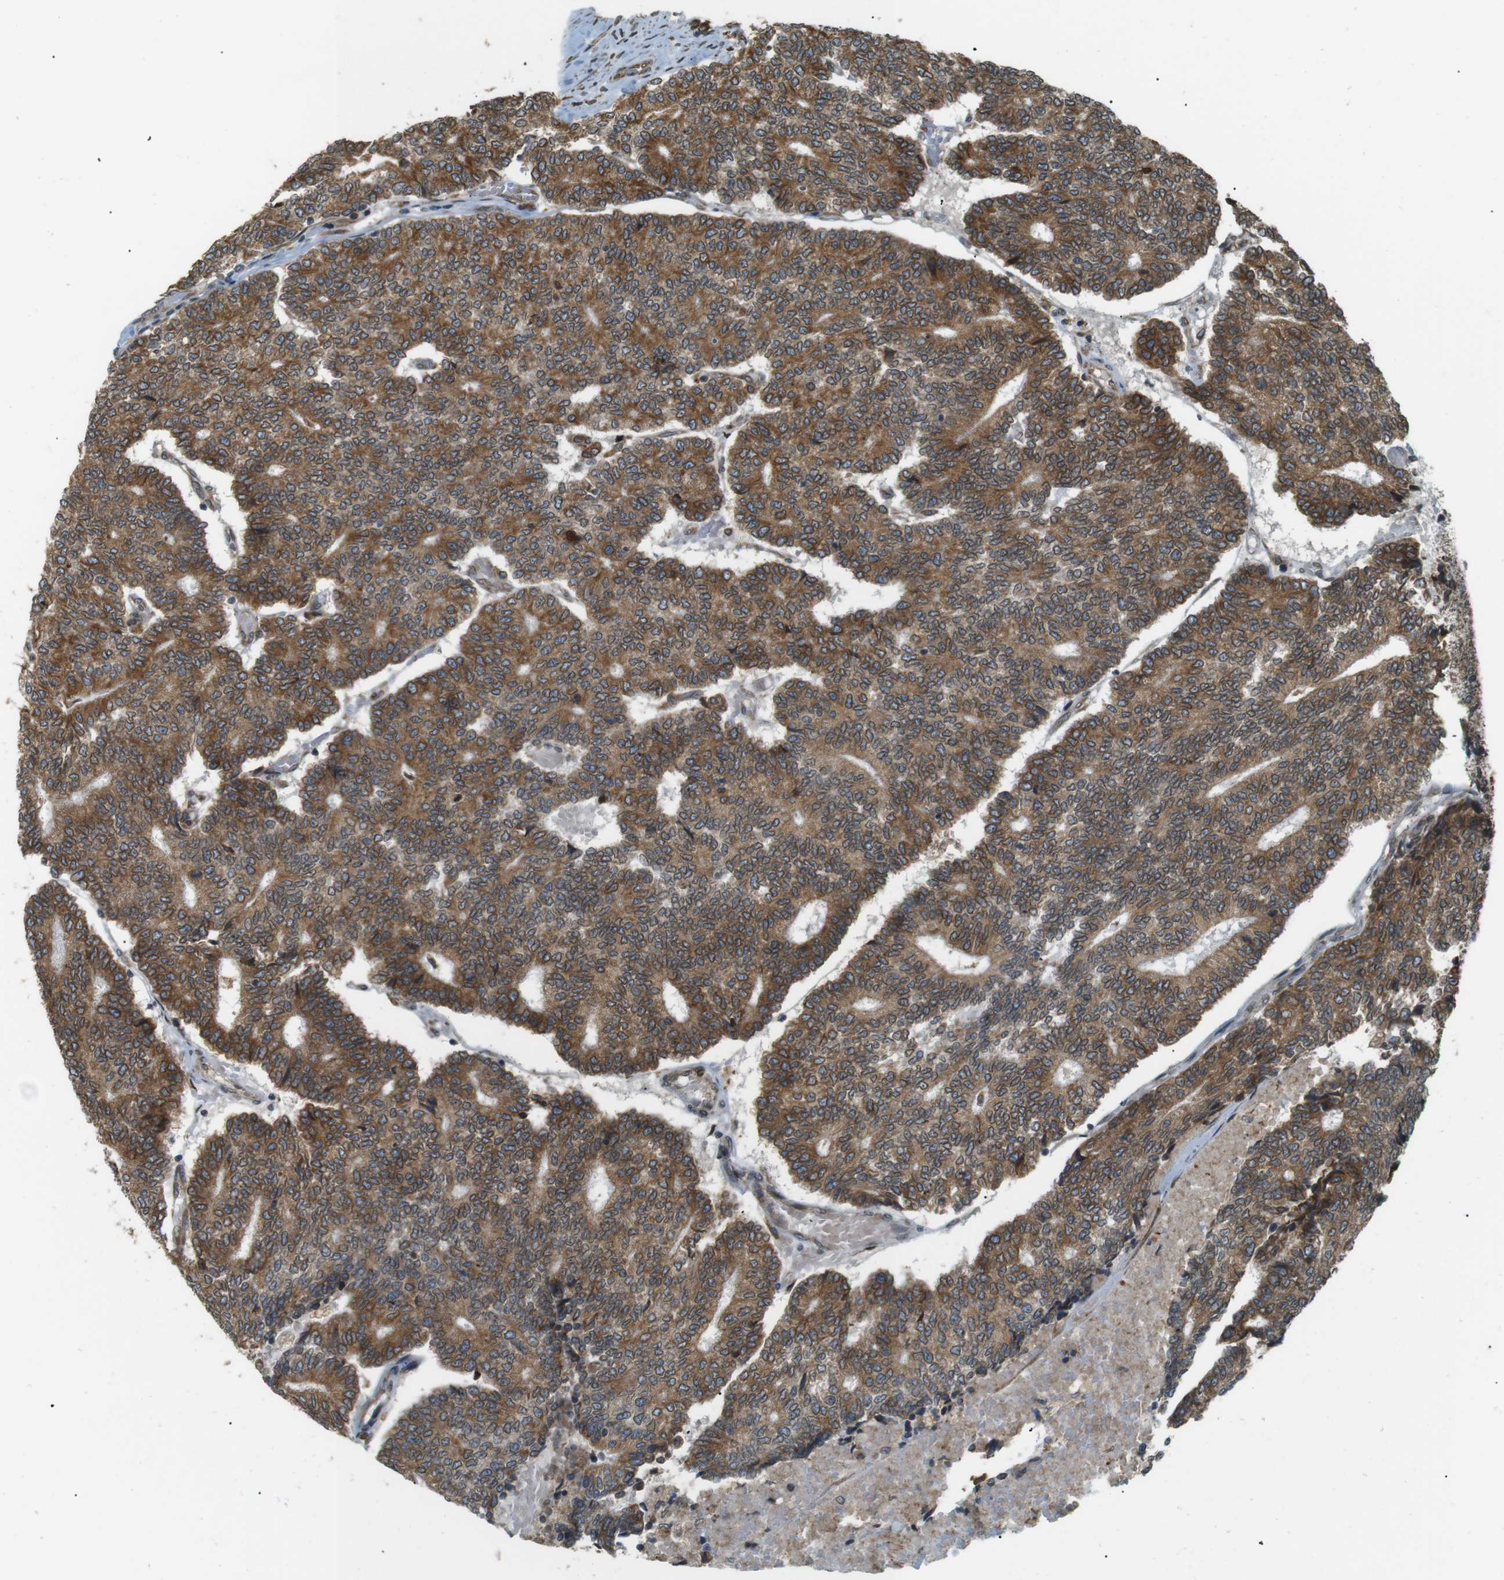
{"staining": {"intensity": "strong", "quantity": ">75%", "location": "cytoplasmic/membranous"}, "tissue": "prostate cancer", "cell_type": "Tumor cells", "image_type": "cancer", "snomed": [{"axis": "morphology", "description": "Normal tissue, NOS"}, {"axis": "morphology", "description": "Adenocarcinoma, High grade"}, {"axis": "topography", "description": "Prostate"}, {"axis": "topography", "description": "Seminal veicle"}], "caption": "Protein expression analysis of human prostate adenocarcinoma (high-grade) reveals strong cytoplasmic/membranous staining in about >75% of tumor cells. (DAB IHC, brown staining for protein, blue staining for nuclei).", "gene": "TMED4", "patient": {"sex": "male", "age": 55}}